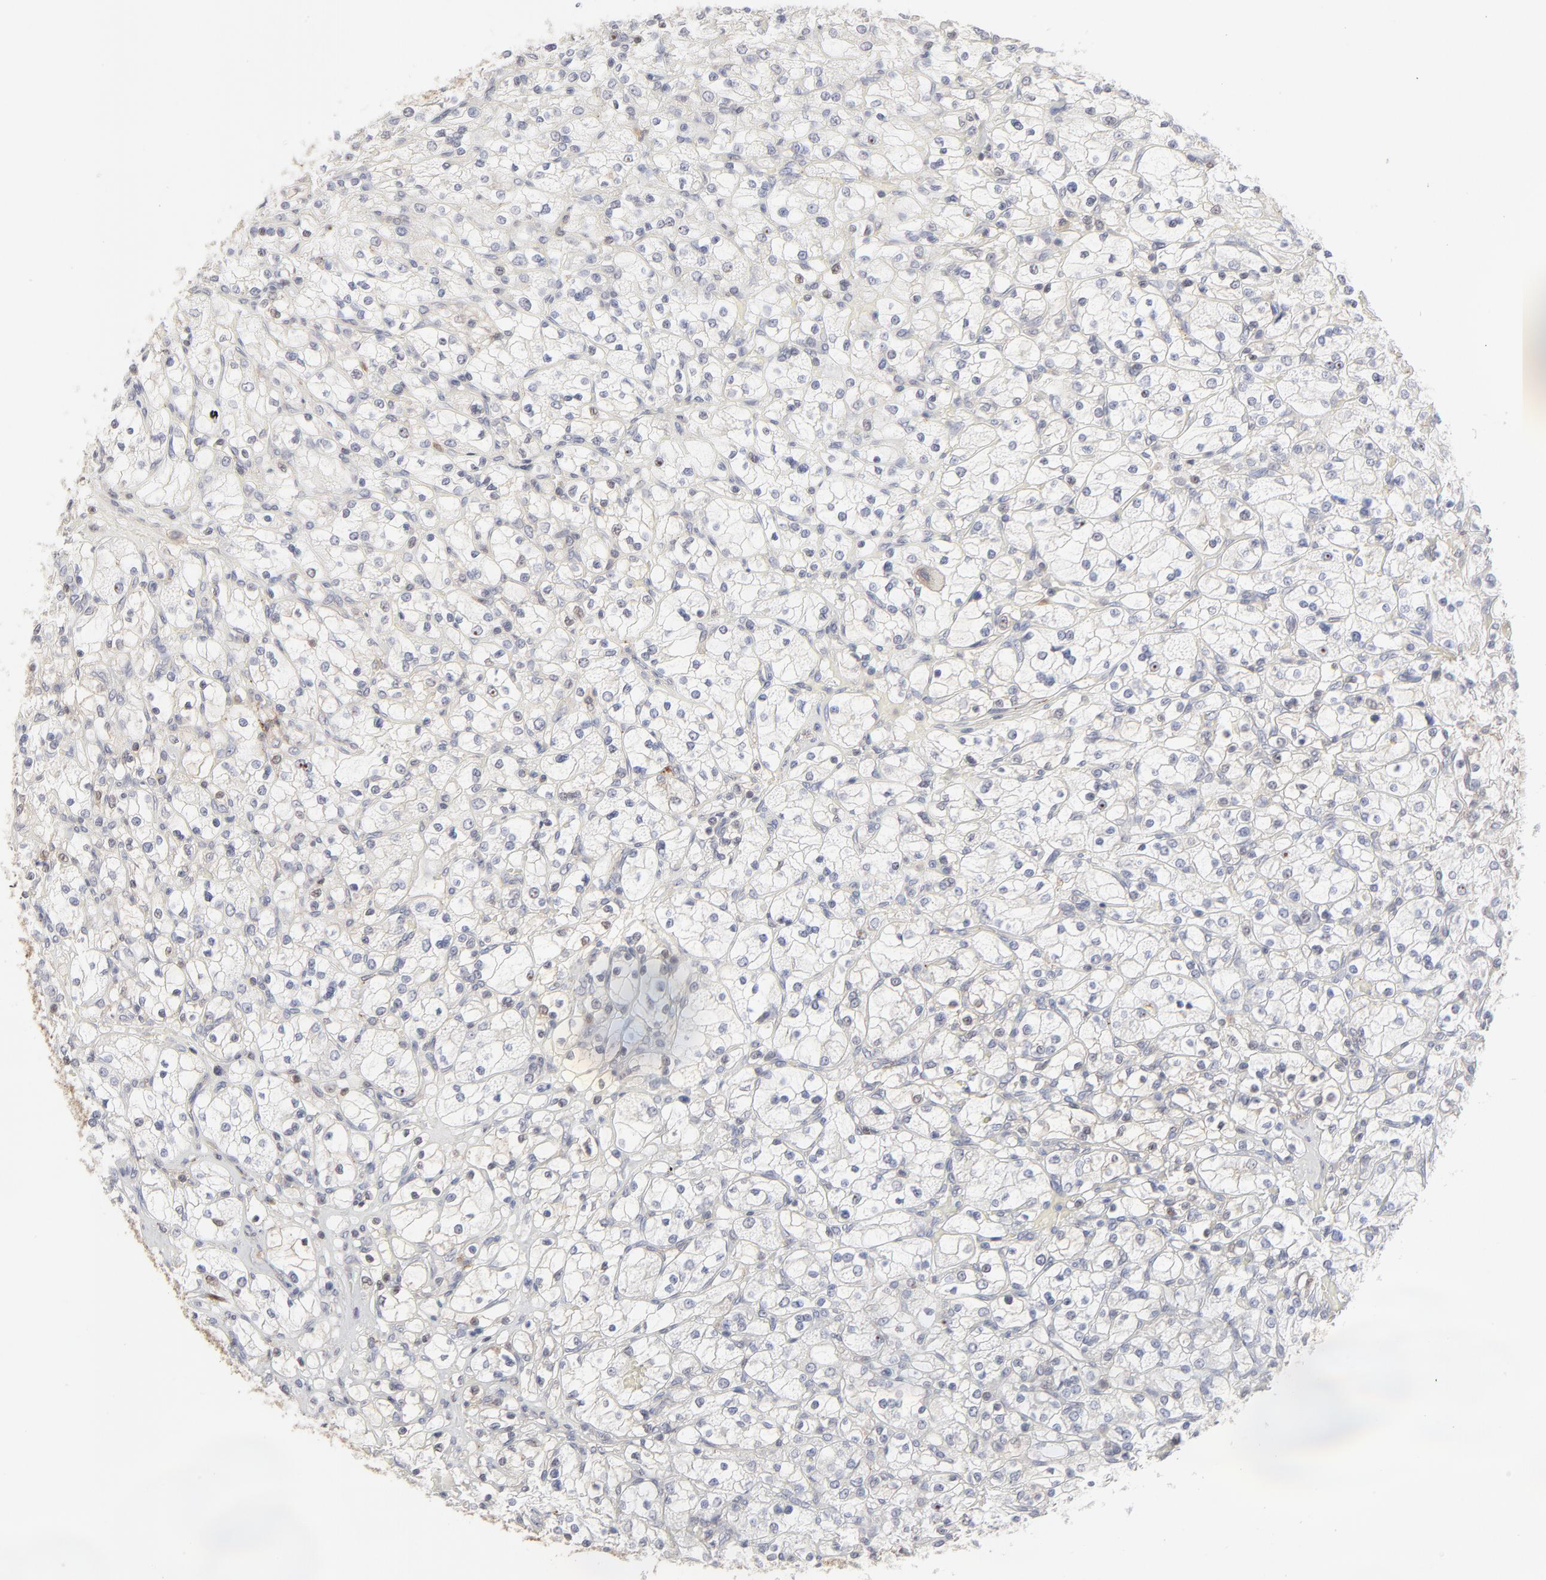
{"staining": {"intensity": "negative", "quantity": "none", "location": "none"}, "tissue": "renal cancer", "cell_type": "Tumor cells", "image_type": "cancer", "snomed": [{"axis": "morphology", "description": "Adenocarcinoma, NOS"}, {"axis": "topography", "description": "Kidney"}], "caption": "Tumor cells show no significant positivity in renal cancer (adenocarcinoma). (Brightfield microscopy of DAB IHC at high magnification).", "gene": "CDK6", "patient": {"sex": "female", "age": 83}}